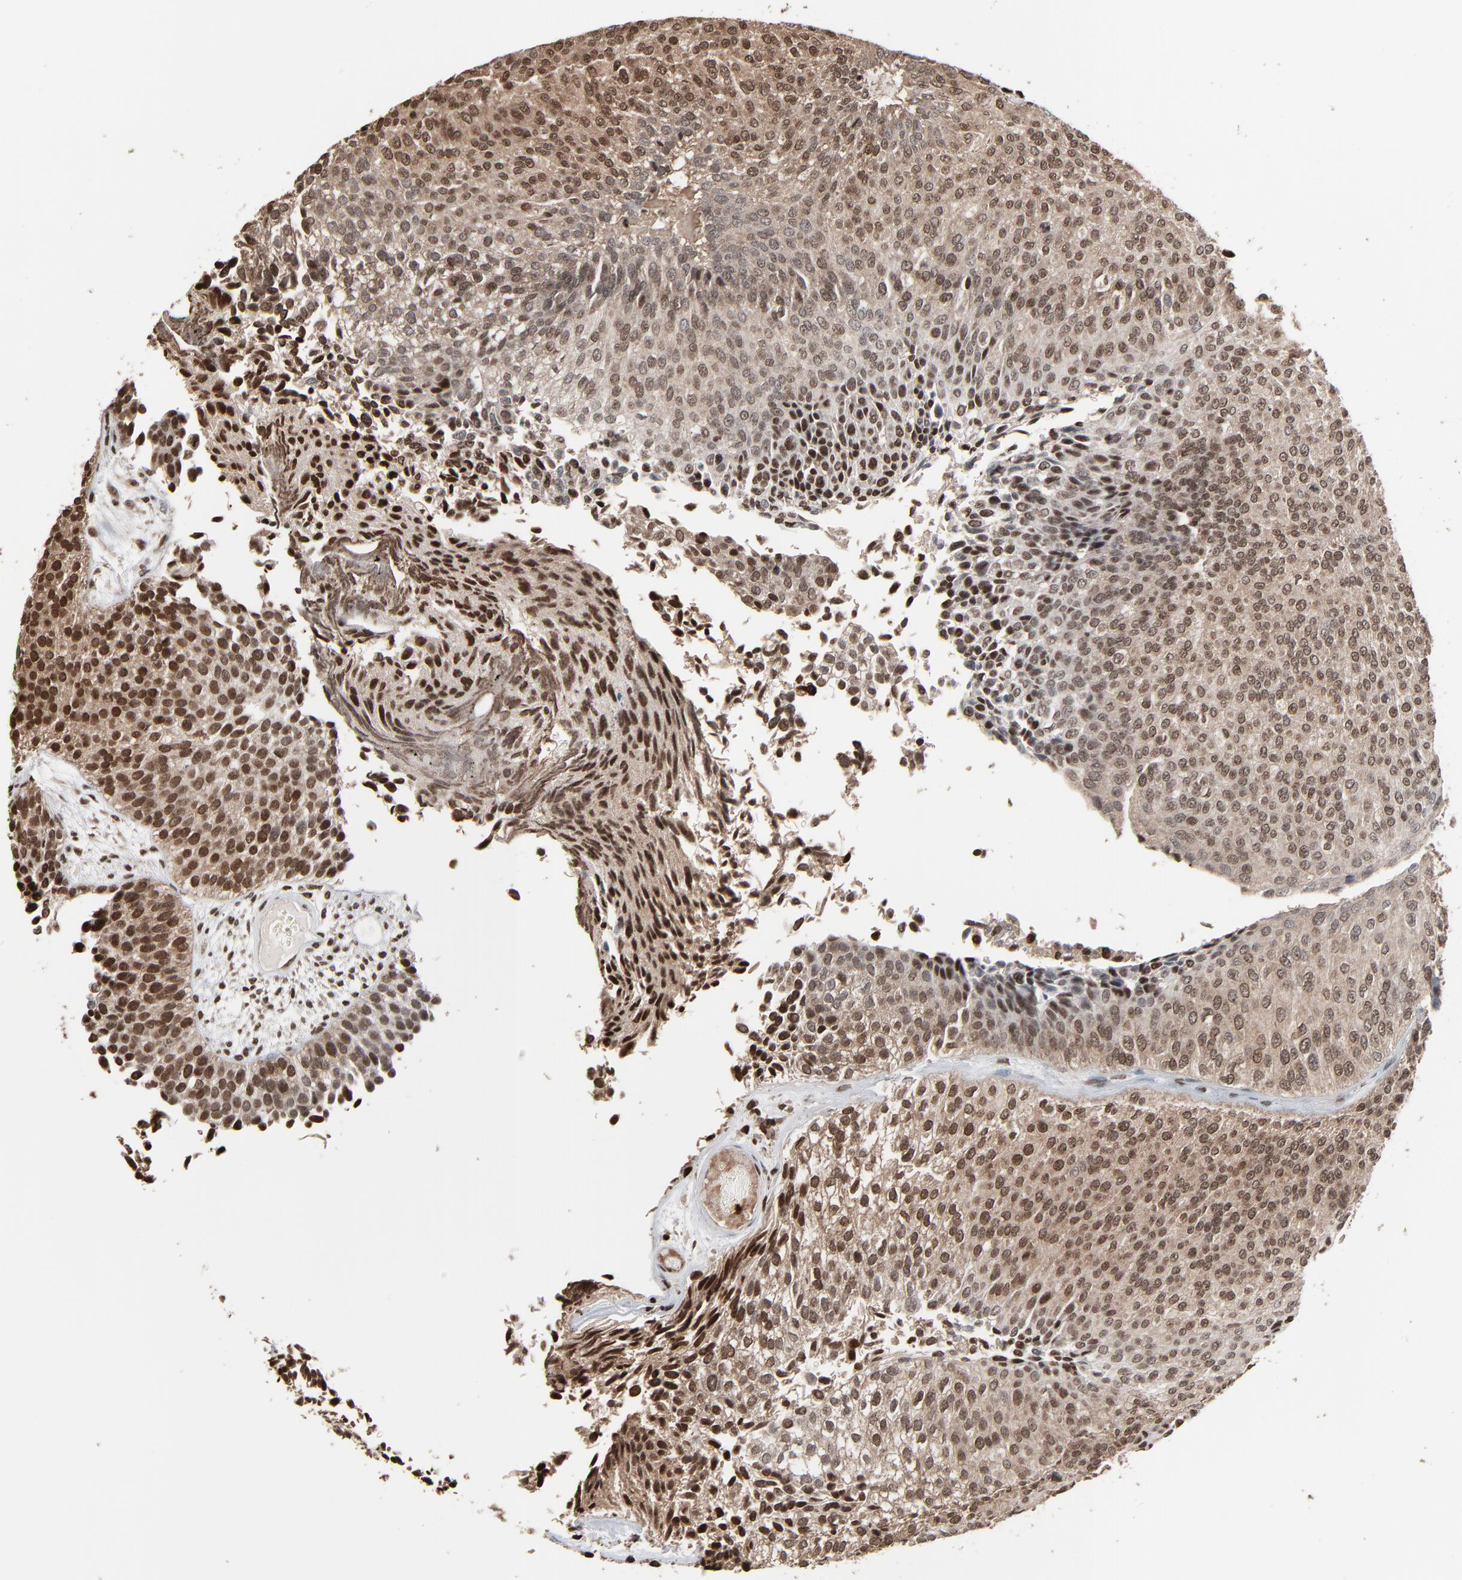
{"staining": {"intensity": "strong", "quantity": ">75%", "location": "cytoplasmic/membranous,nuclear"}, "tissue": "urothelial cancer", "cell_type": "Tumor cells", "image_type": "cancer", "snomed": [{"axis": "morphology", "description": "Urothelial carcinoma, Low grade"}, {"axis": "topography", "description": "Urinary bladder"}], "caption": "This is an image of immunohistochemistry (IHC) staining of low-grade urothelial carcinoma, which shows strong positivity in the cytoplasmic/membranous and nuclear of tumor cells.", "gene": "MEIS2", "patient": {"sex": "male", "age": 84}}